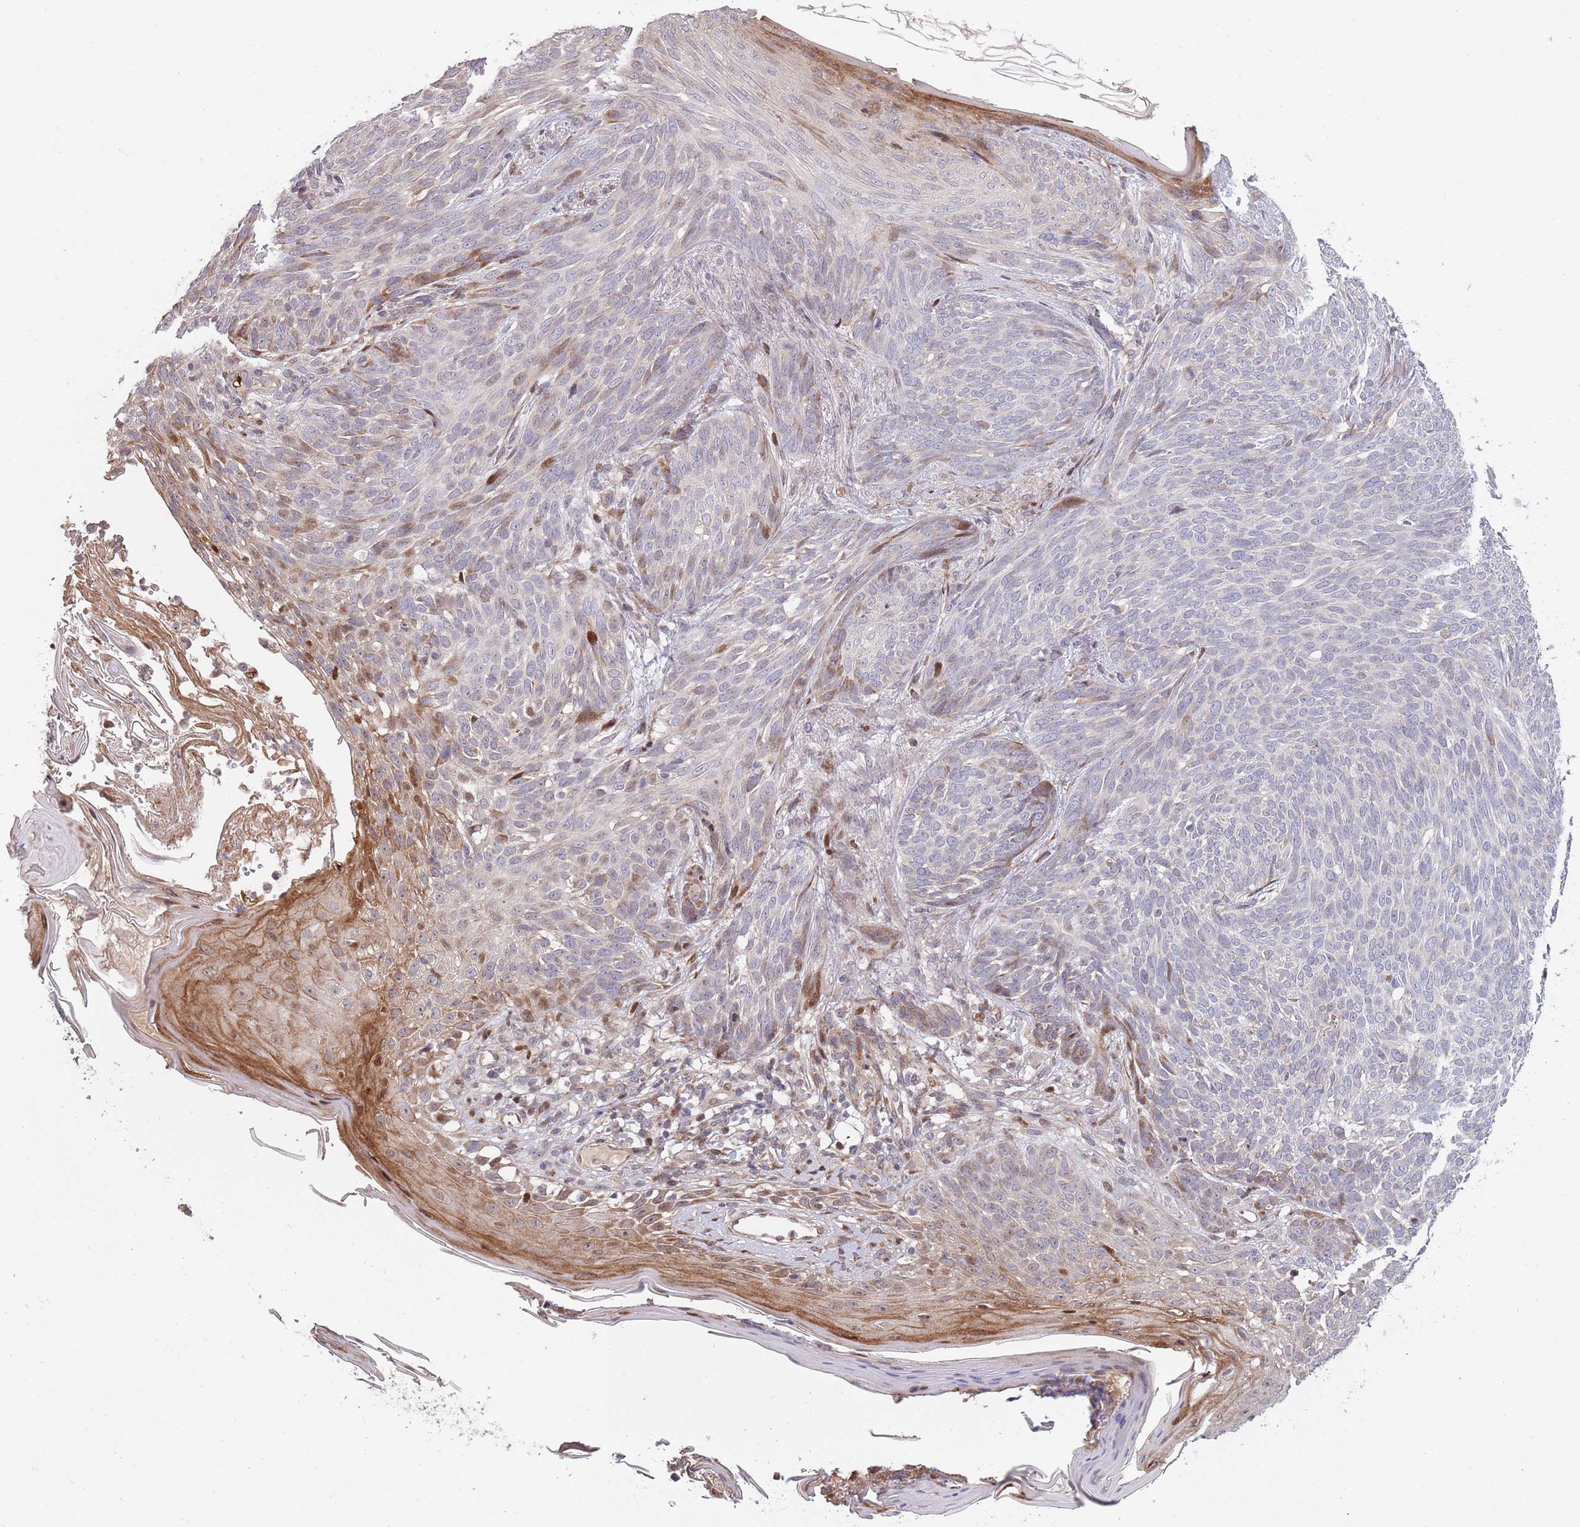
{"staining": {"intensity": "moderate", "quantity": "<25%", "location": "nuclear"}, "tissue": "skin cancer", "cell_type": "Tumor cells", "image_type": "cancer", "snomed": [{"axis": "morphology", "description": "Basal cell carcinoma"}, {"axis": "topography", "description": "Skin"}], "caption": "Skin cancer (basal cell carcinoma) tissue demonstrates moderate nuclear expression in approximately <25% of tumor cells, visualized by immunohistochemistry. (DAB (3,3'-diaminobenzidine) IHC, brown staining for protein, blue staining for nuclei).", "gene": "SYNDIG1L", "patient": {"sex": "female", "age": 86}}